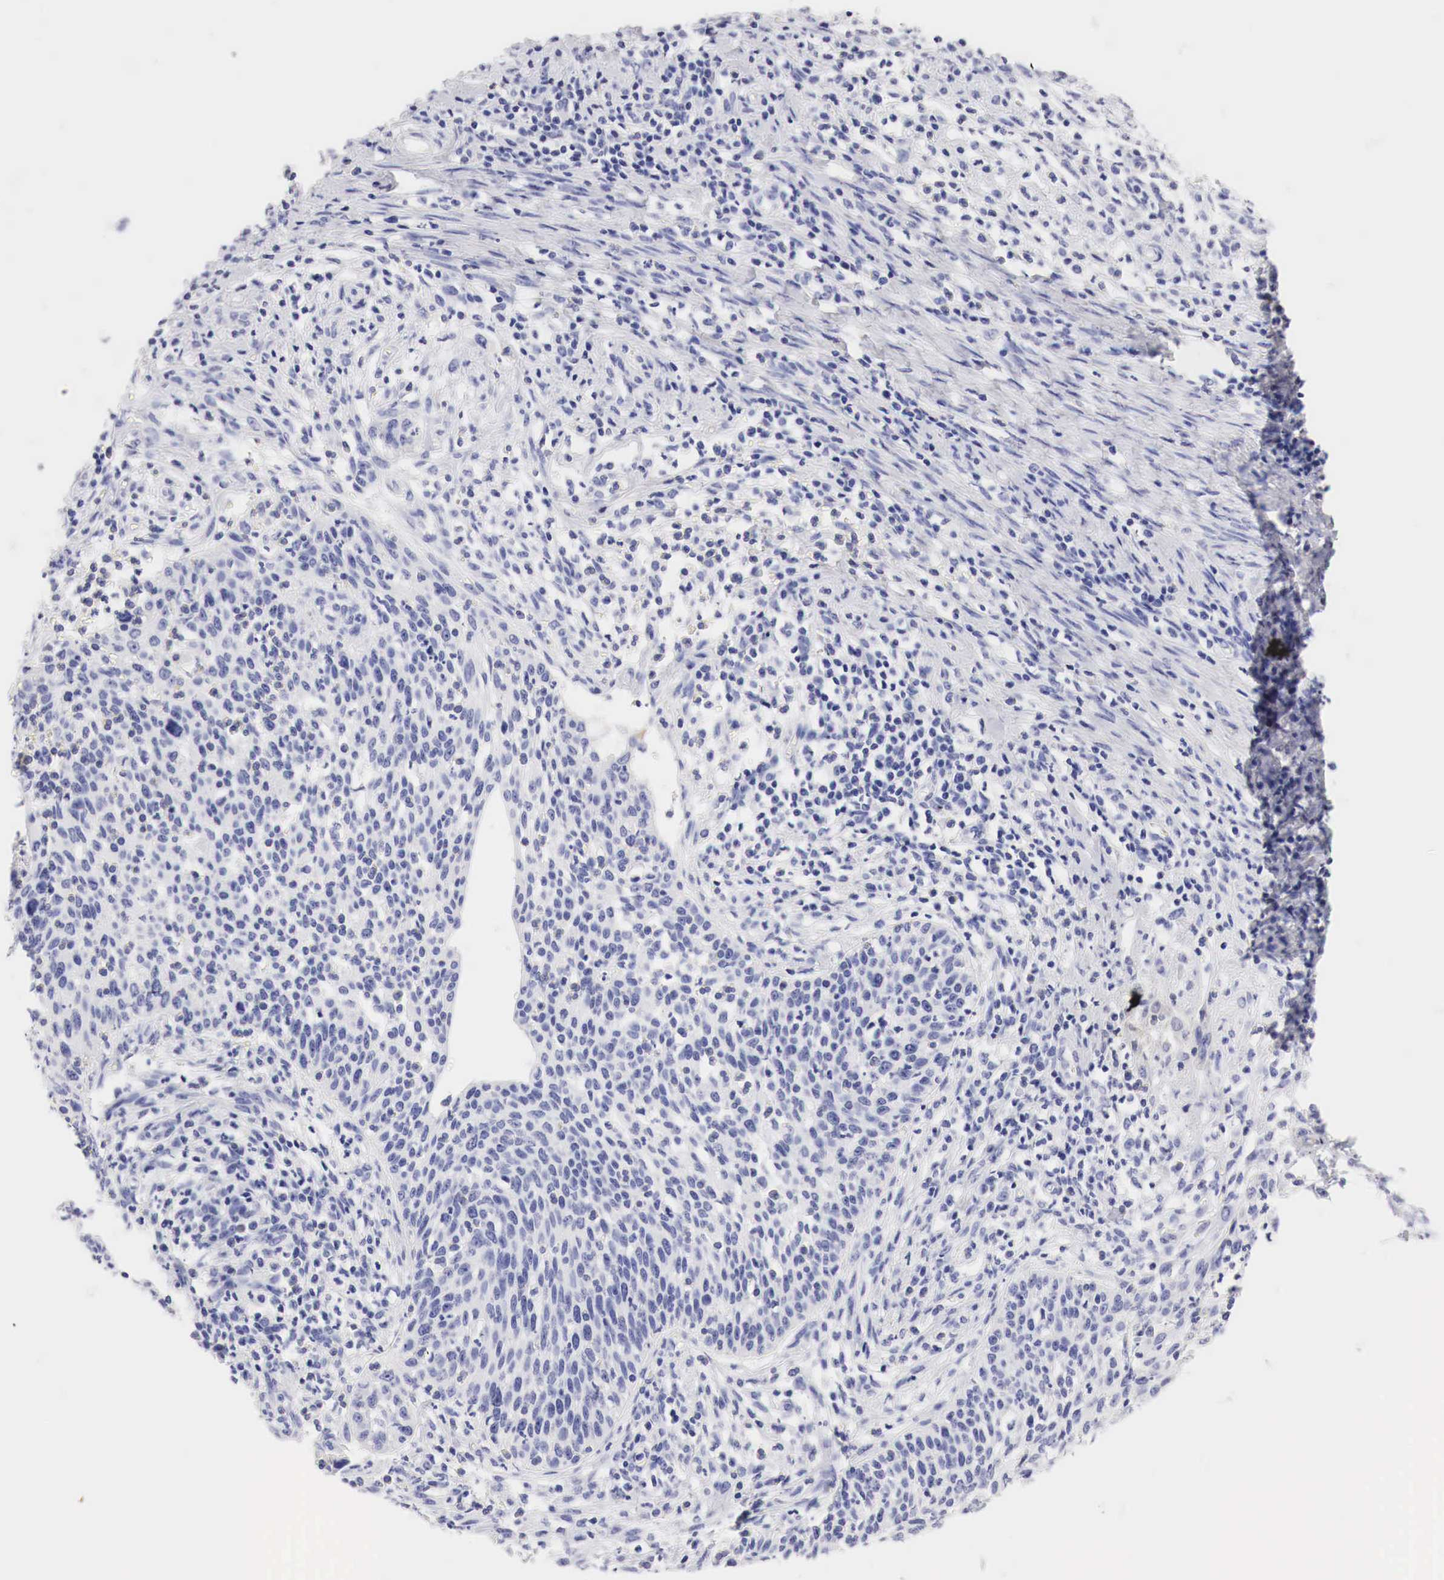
{"staining": {"intensity": "negative", "quantity": "none", "location": "none"}, "tissue": "cervical cancer", "cell_type": "Tumor cells", "image_type": "cancer", "snomed": [{"axis": "morphology", "description": "Squamous cell carcinoma, NOS"}, {"axis": "topography", "description": "Cervix"}], "caption": "Cervical squamous cell carcinoma stained for a protein using immunohistochemistry reveals no positivity tumor cells.", "gene": "TYR", "patient": {"sex": "female", "age": 41}}